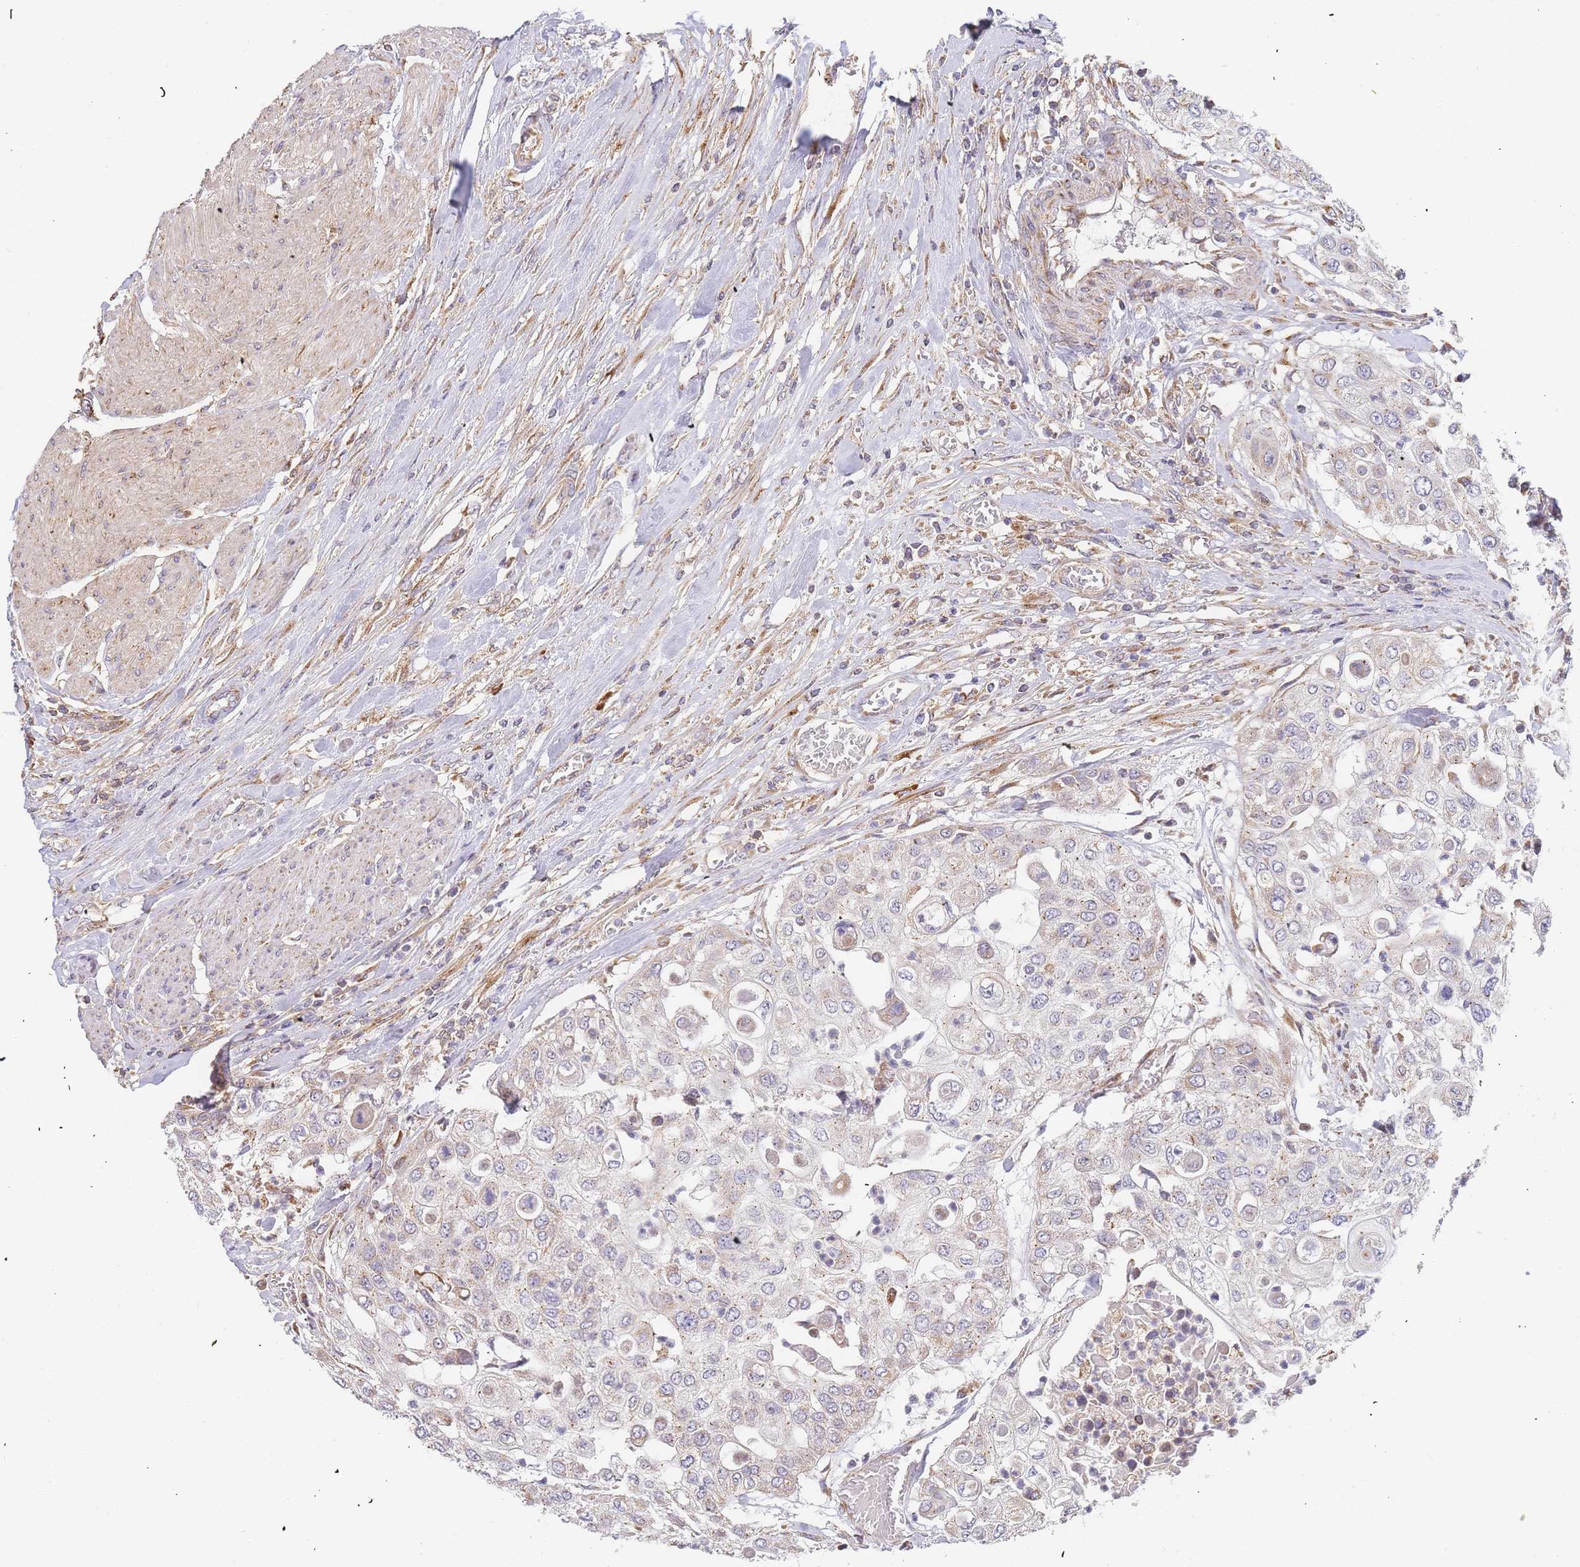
{"staining": {"intensity": "weak", "quantity": "<25%", "location": "cytoplasmic/membranous"}, "tissue": "urothelial cancer", "cell_type": "Tumor cells", "image_type": "cancer", "snomed": [{"axis": "morphology", "description": "Urothelial carcinoma, High grade"}, {"axis": "topography", "description": "Urinary bladder"}], "caption": "High power microscopy micrograph of an immunohistochemistry (IHC) photomicrograph of urothelial carcinoma (high-grade), revealing no significant positivity in tumor cells. Nuclei are stained in blue.", "gene": "ADCY9", "patient": {"sex": "female", "age": 79}}